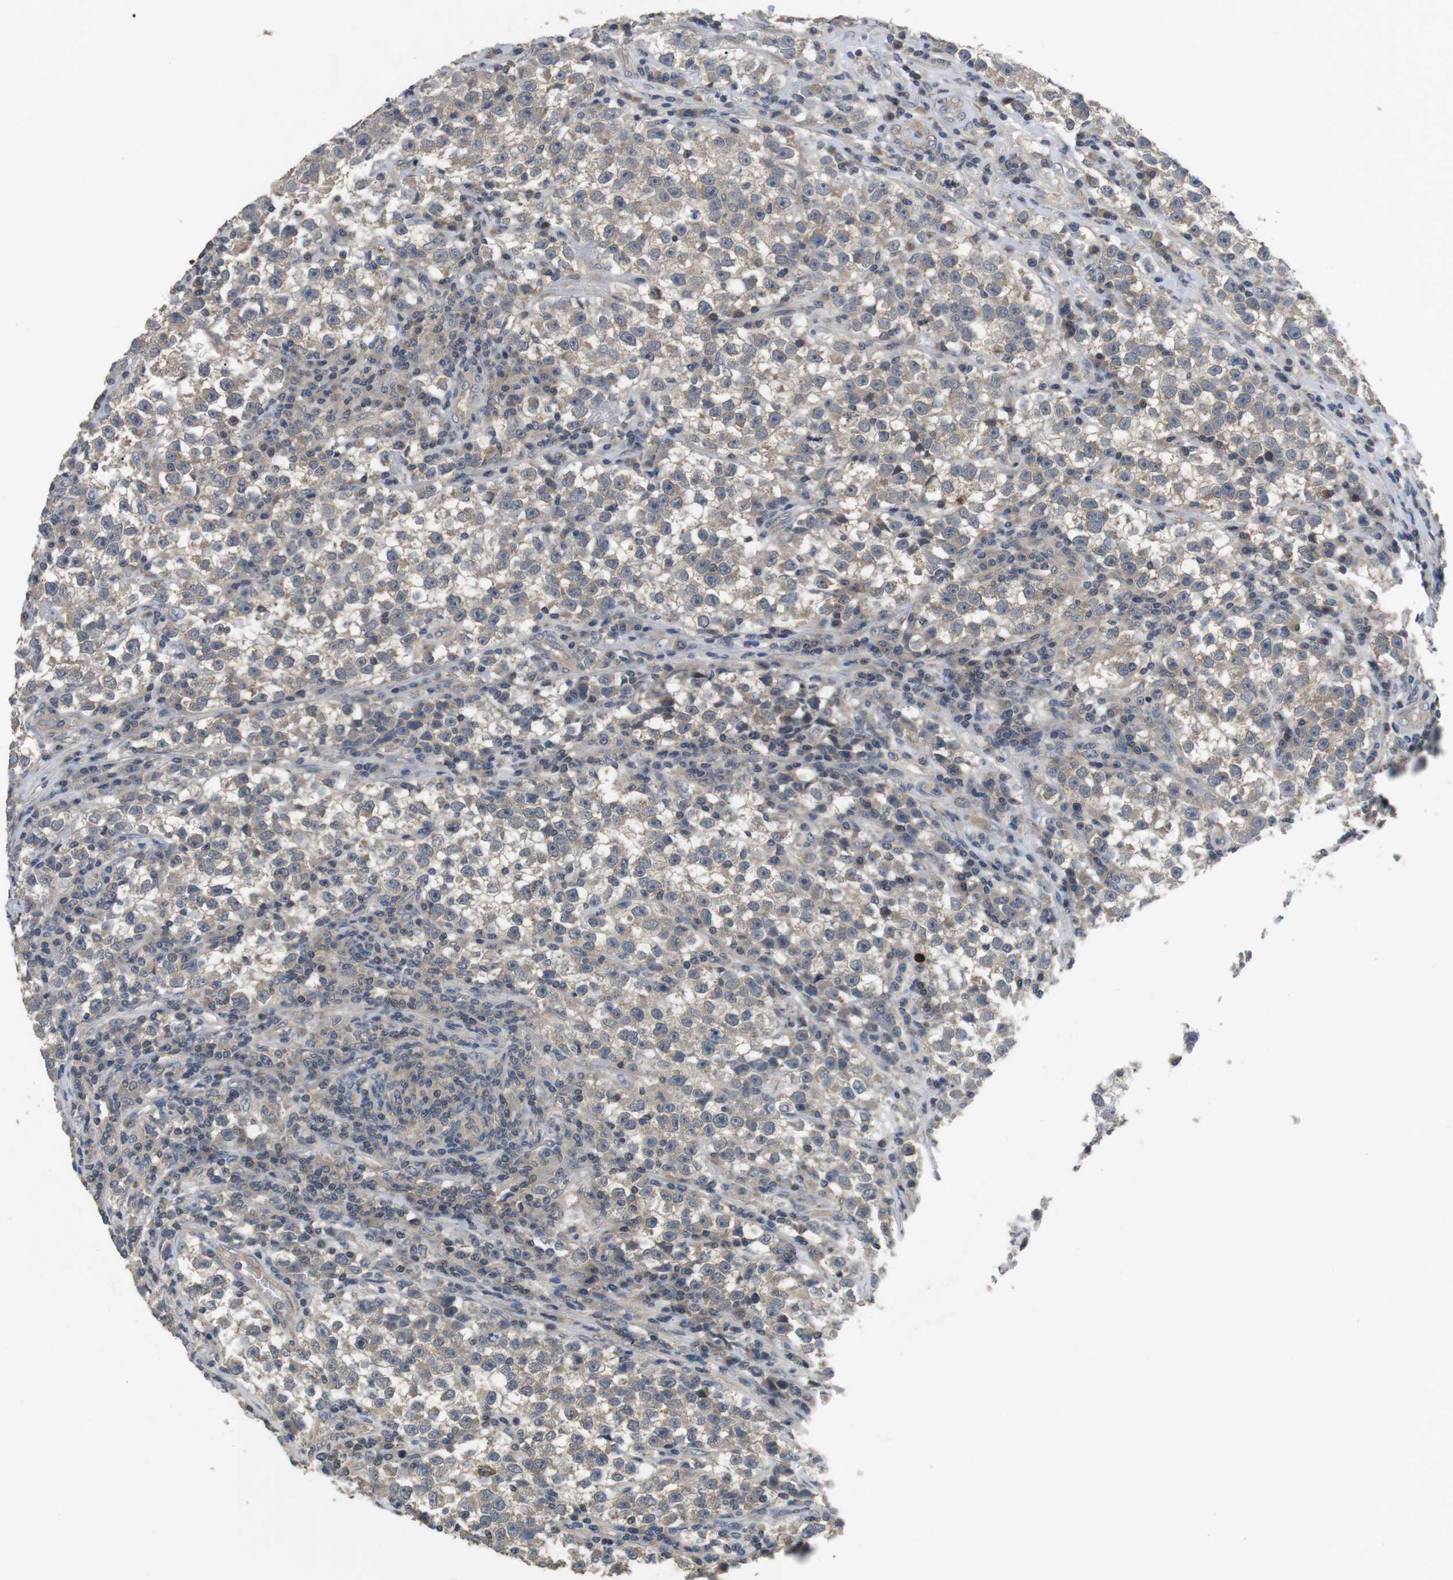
{"staining": {"intensity": "weak", "quantity": "25%-75%", "location": "cytoplasmic/membranous"}, "tissue": "testis cancer", "cell_type": "Tumor cells", "image_type": "cancer", "snomed": [{"axis": "morphology", "description": "Seminoma, NOS"}, {"axis": "topography", "description": "Testis"}], "caption": "Protein staining of testis cancer tissue displays weak cytoplasmic/membranous positivity in about 25%-75% of tumor cells.", "gene": "ADGRL3", "patient": {"sex": "male", "age": 22}}